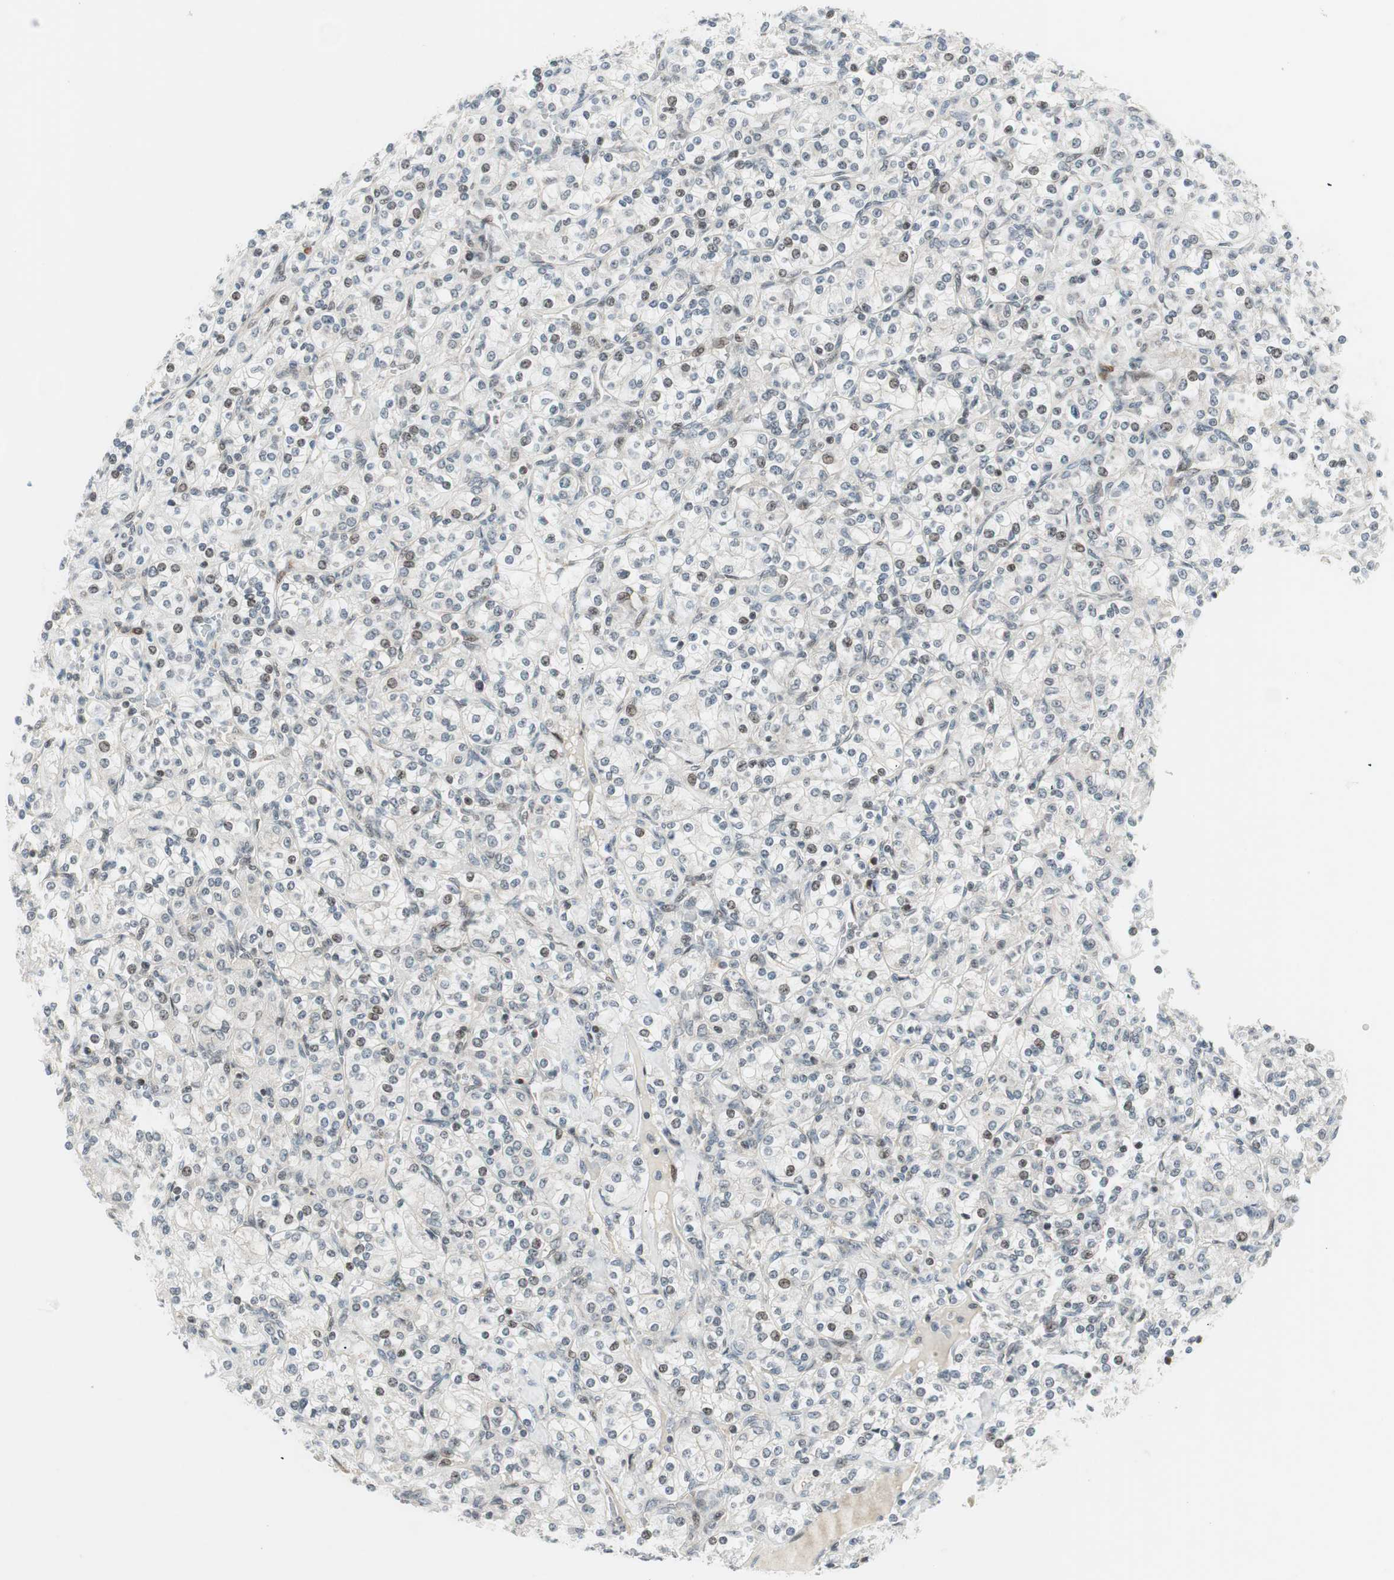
{"staining": {"intensity": "weak", "quantity": "<25%", "location": "nuclear"}, "tissue": "renal cancer", "cell_type": "Tumor cells", "image_type": "cancer", "snomed": [{"axis": "morphology", "description": "Adenocarcinoma, NOS"}, {"axis": "topography", "description": "Kidney"}], "caption": "Protein analysis of renal adenocarcinoma shows no significant expression in tumor cells.", "gene": "TPT1", "patient": {"sex": "male", "age": 77}}